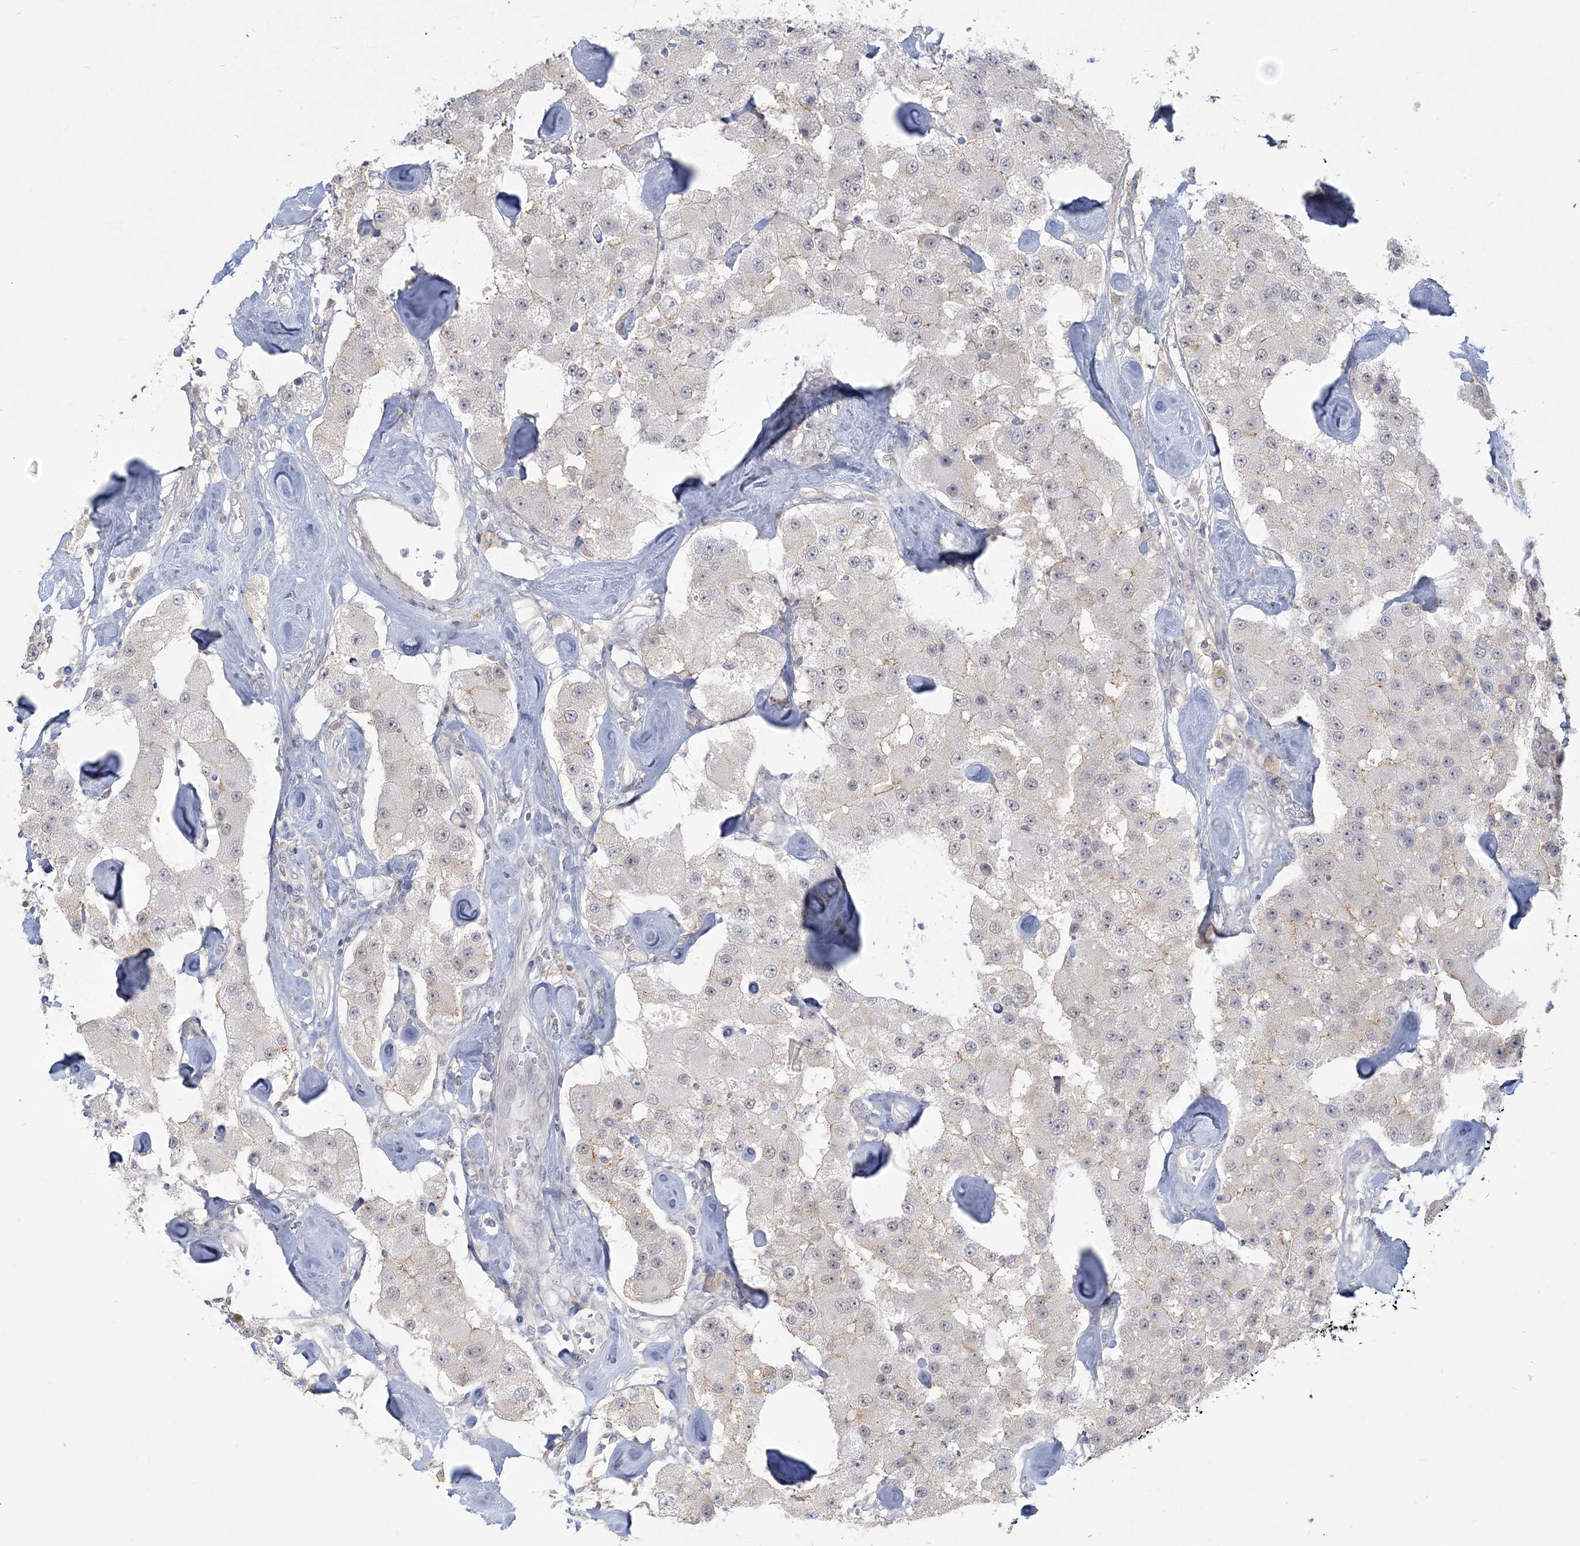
{"staining": {"intensity": "negative", "quantity": "none", "location": "none"}, "tissue": "carcinoid", "cell_type": "Tumor cells", "image_type": "cancer", "snomed": [{"axis": "morphology", "description": "Carcinoid, malignant, NOS"}, {"axis": "topography", "description": "Pancreas"}], "caption": "Tumor cells show no significant expression in carcinoid.", "gene": "ANKS1A", "patient": {"sex": "male", "age": 41}}